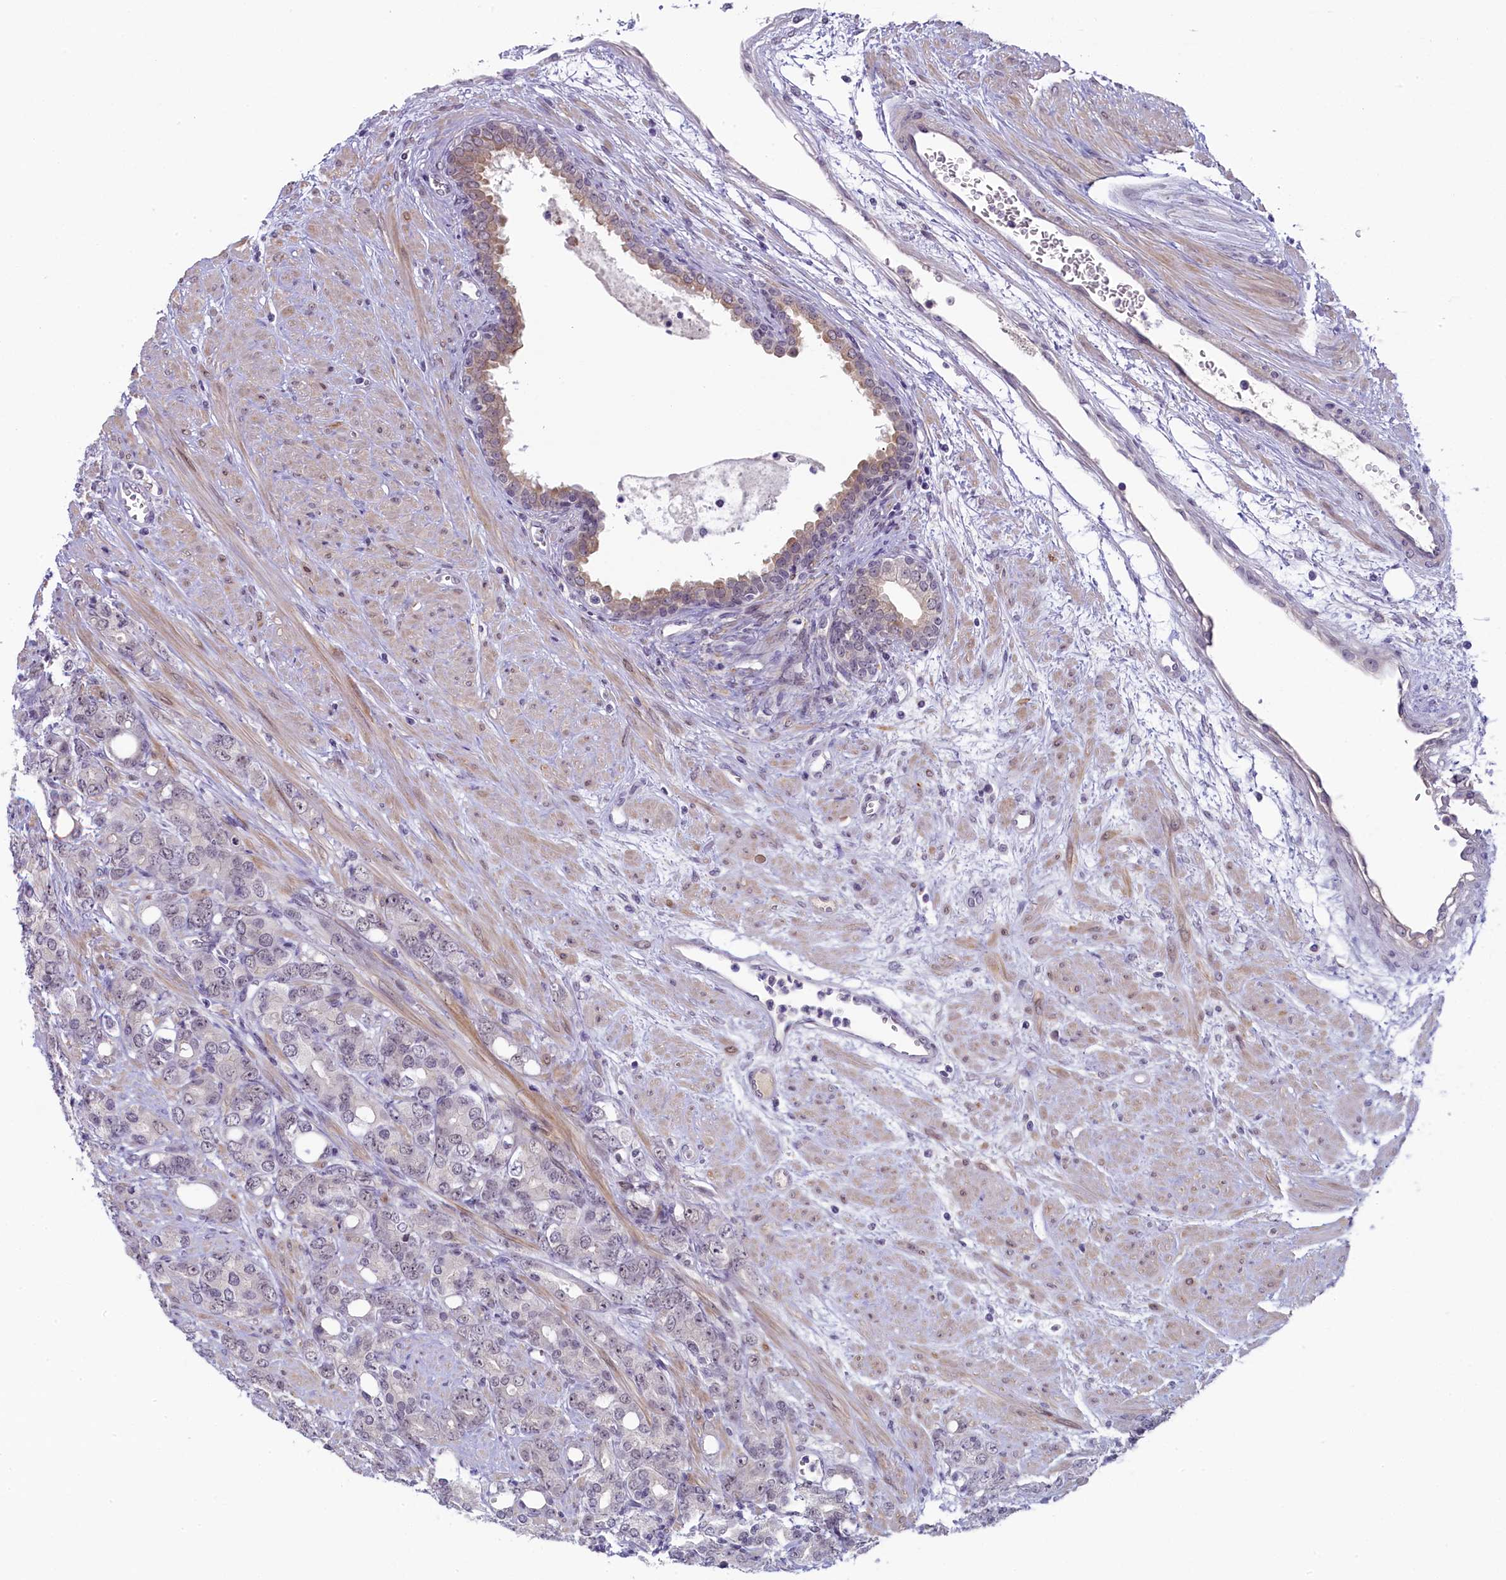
{"staining": {"intensity": "negative", "quantity": "none", "location": "none"}, "tissue": "prostate cancer", "cell_type": "Tumor cells", "image_type": "cancer", "snomed": [{"axis": "morphology", "description": "Adenocarcinoma, High grade"}, {"axis": "topography", "description": "Prostate"}], "caption": "Immunohistochemistry of human adenocarcinoma (high-grade) (prostate) demonstrates no expression in tumor cells.", "gene": "CRAMP1", "patient": {"sex": "male", "age": 62}}